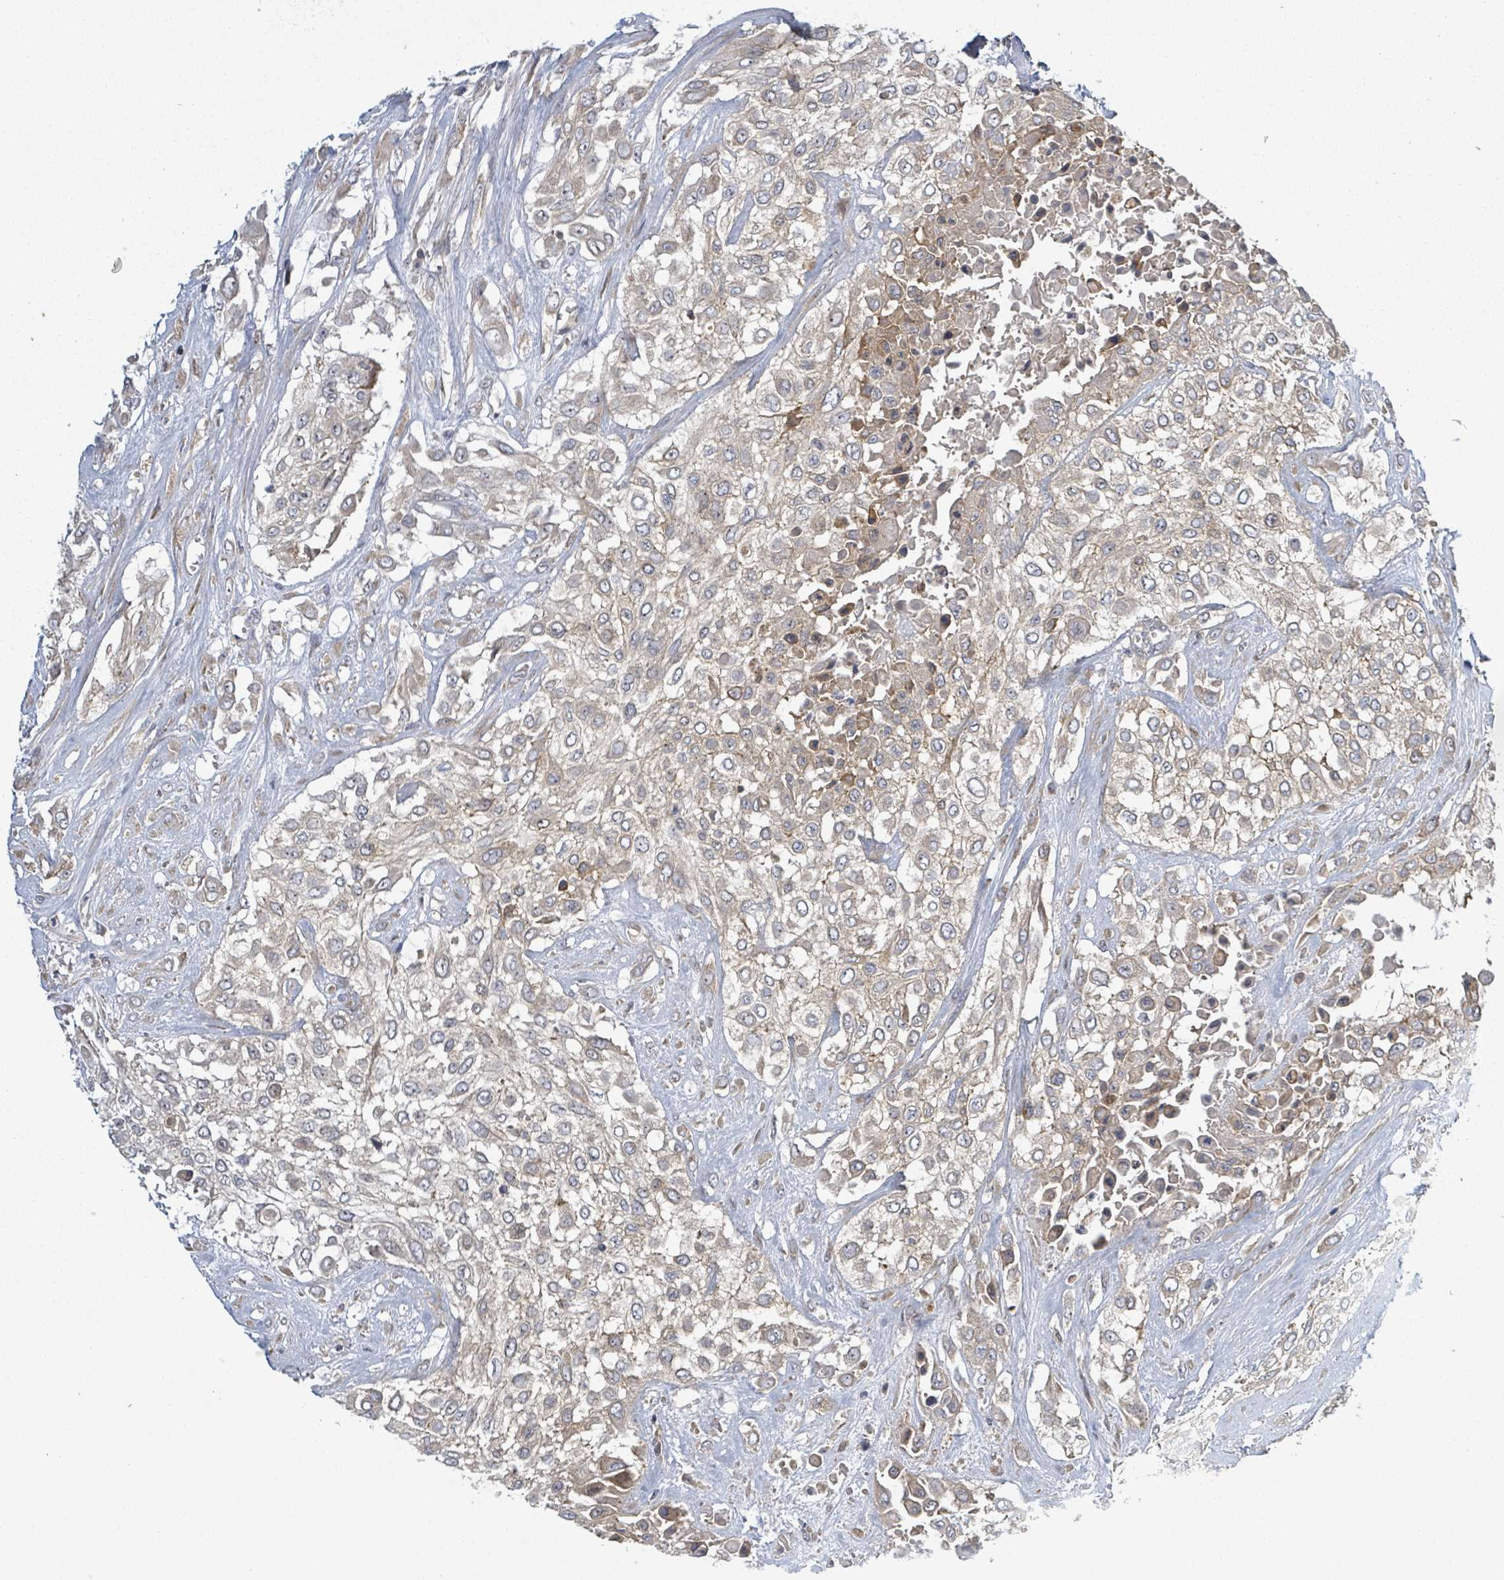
{"staining": {"intensity": "negative", "quantity": "none", "location": "none"}, "tissue": "urothelial cancer", "cell_type": "Tumor cells", "image_type": "cancer", "snomed": [{"axis": "morphology", "description": "Urothelial carcinoma, High grade"}, {"axis": "topography", "description": "Urinary bladder"}], "caption": "The immunohistochemistry (IHC) histopathology image has no significant expression in tumor cells of high-grade urothelial carcinoma tissue.", "gene": "ATP13A1", "patient": {"sex": "male", "age": 57}}